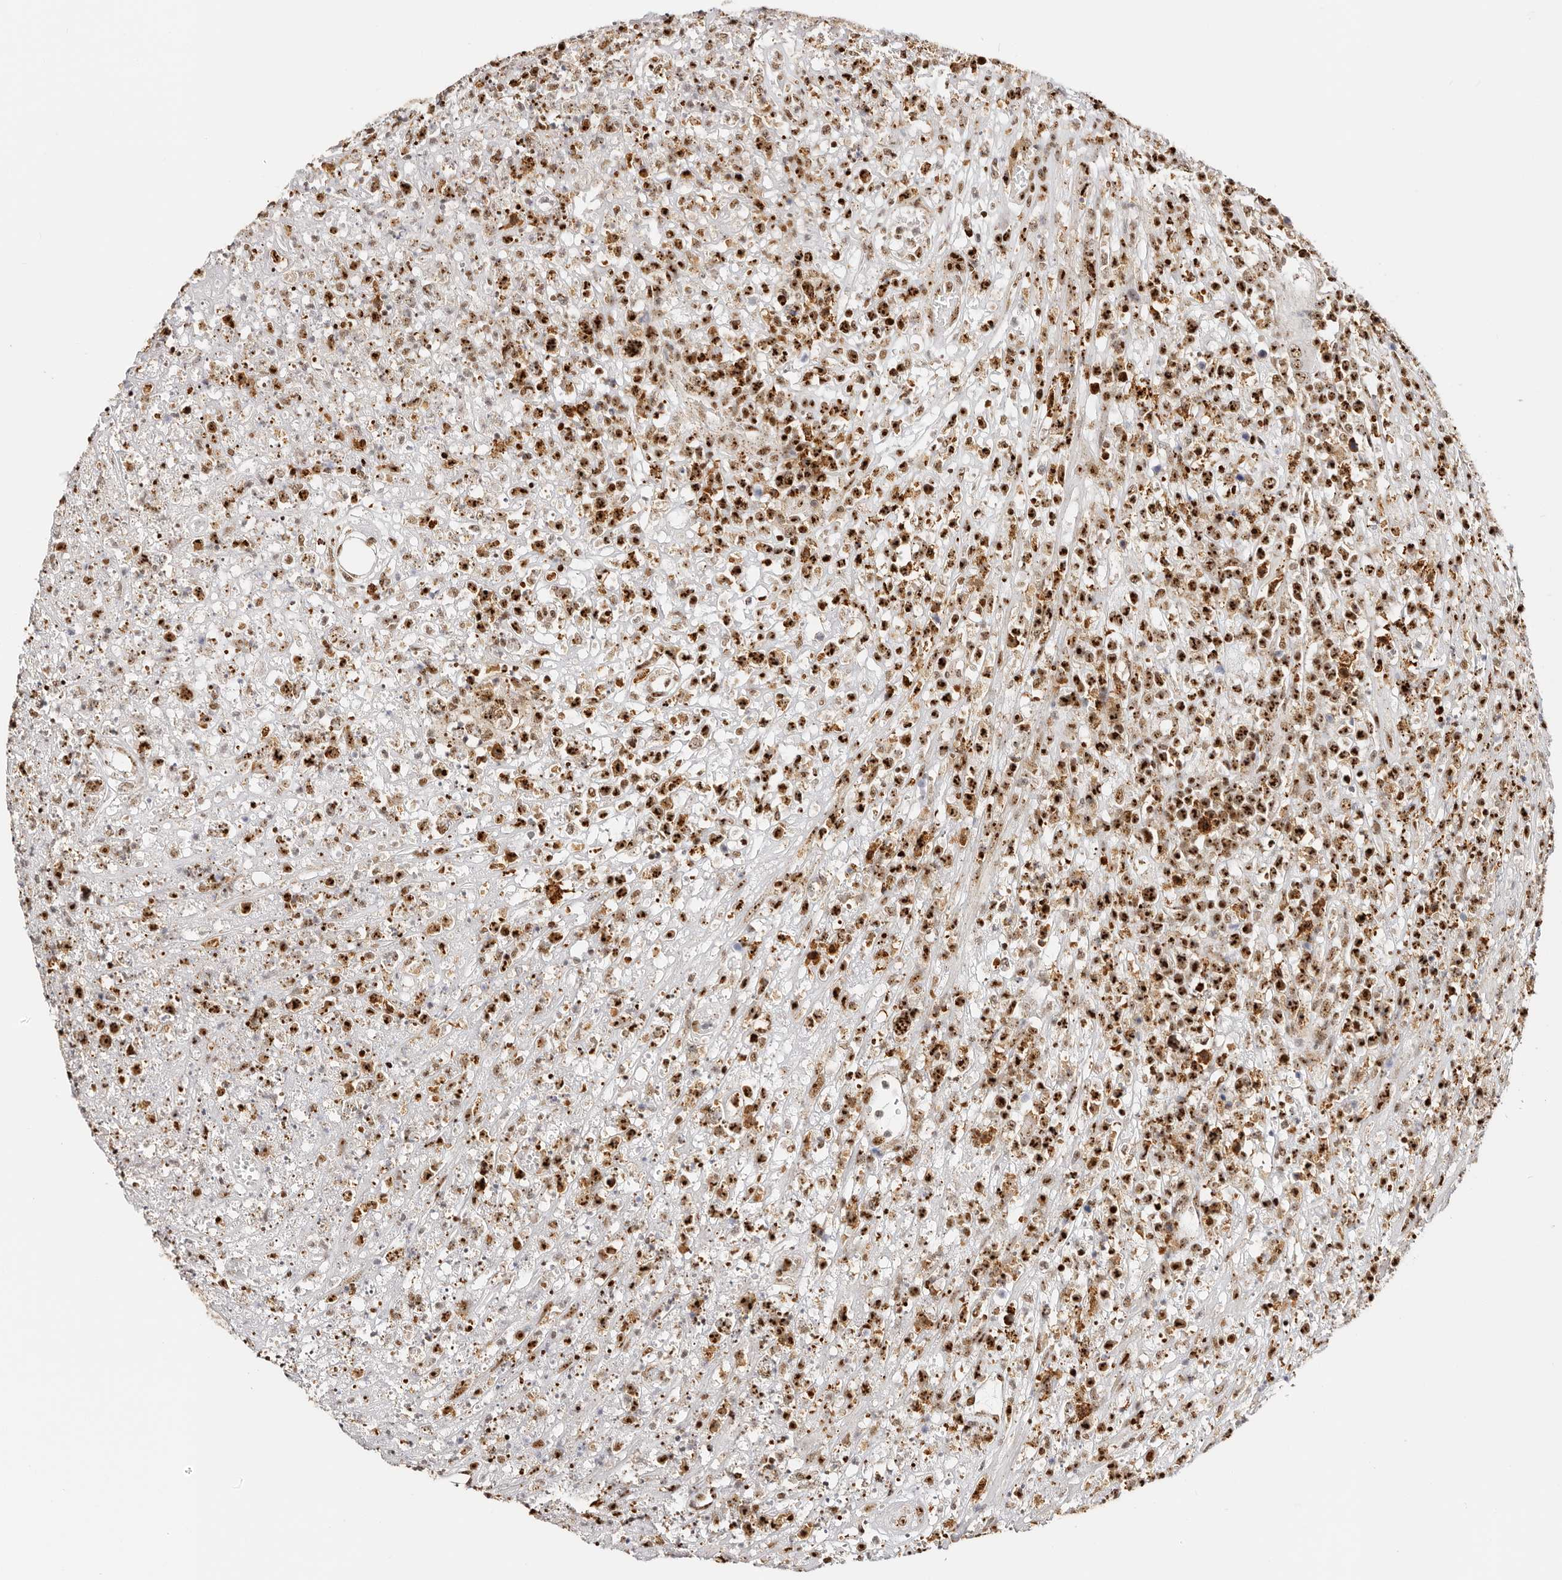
{"staining": {"intensity": "strong", "quantity": ">75%", "location": "nuclear"}, "tissue": "lymphoma", "cell_type": "Tumor cells", "image_type": "cancer", "snomed": [{"axis": "morphology", "description": "Malignant lymphoma, non-Hodgkin's type, High grade"}, {"axis": "topography", "description": "Colon"}], "caption": "Tumor cells reveal high levels of strong nuclear expression in approximately >75% of cells in lymphoma.", "gene": "IQGAP3", "patient": {"sex": "female", "age": 53}}